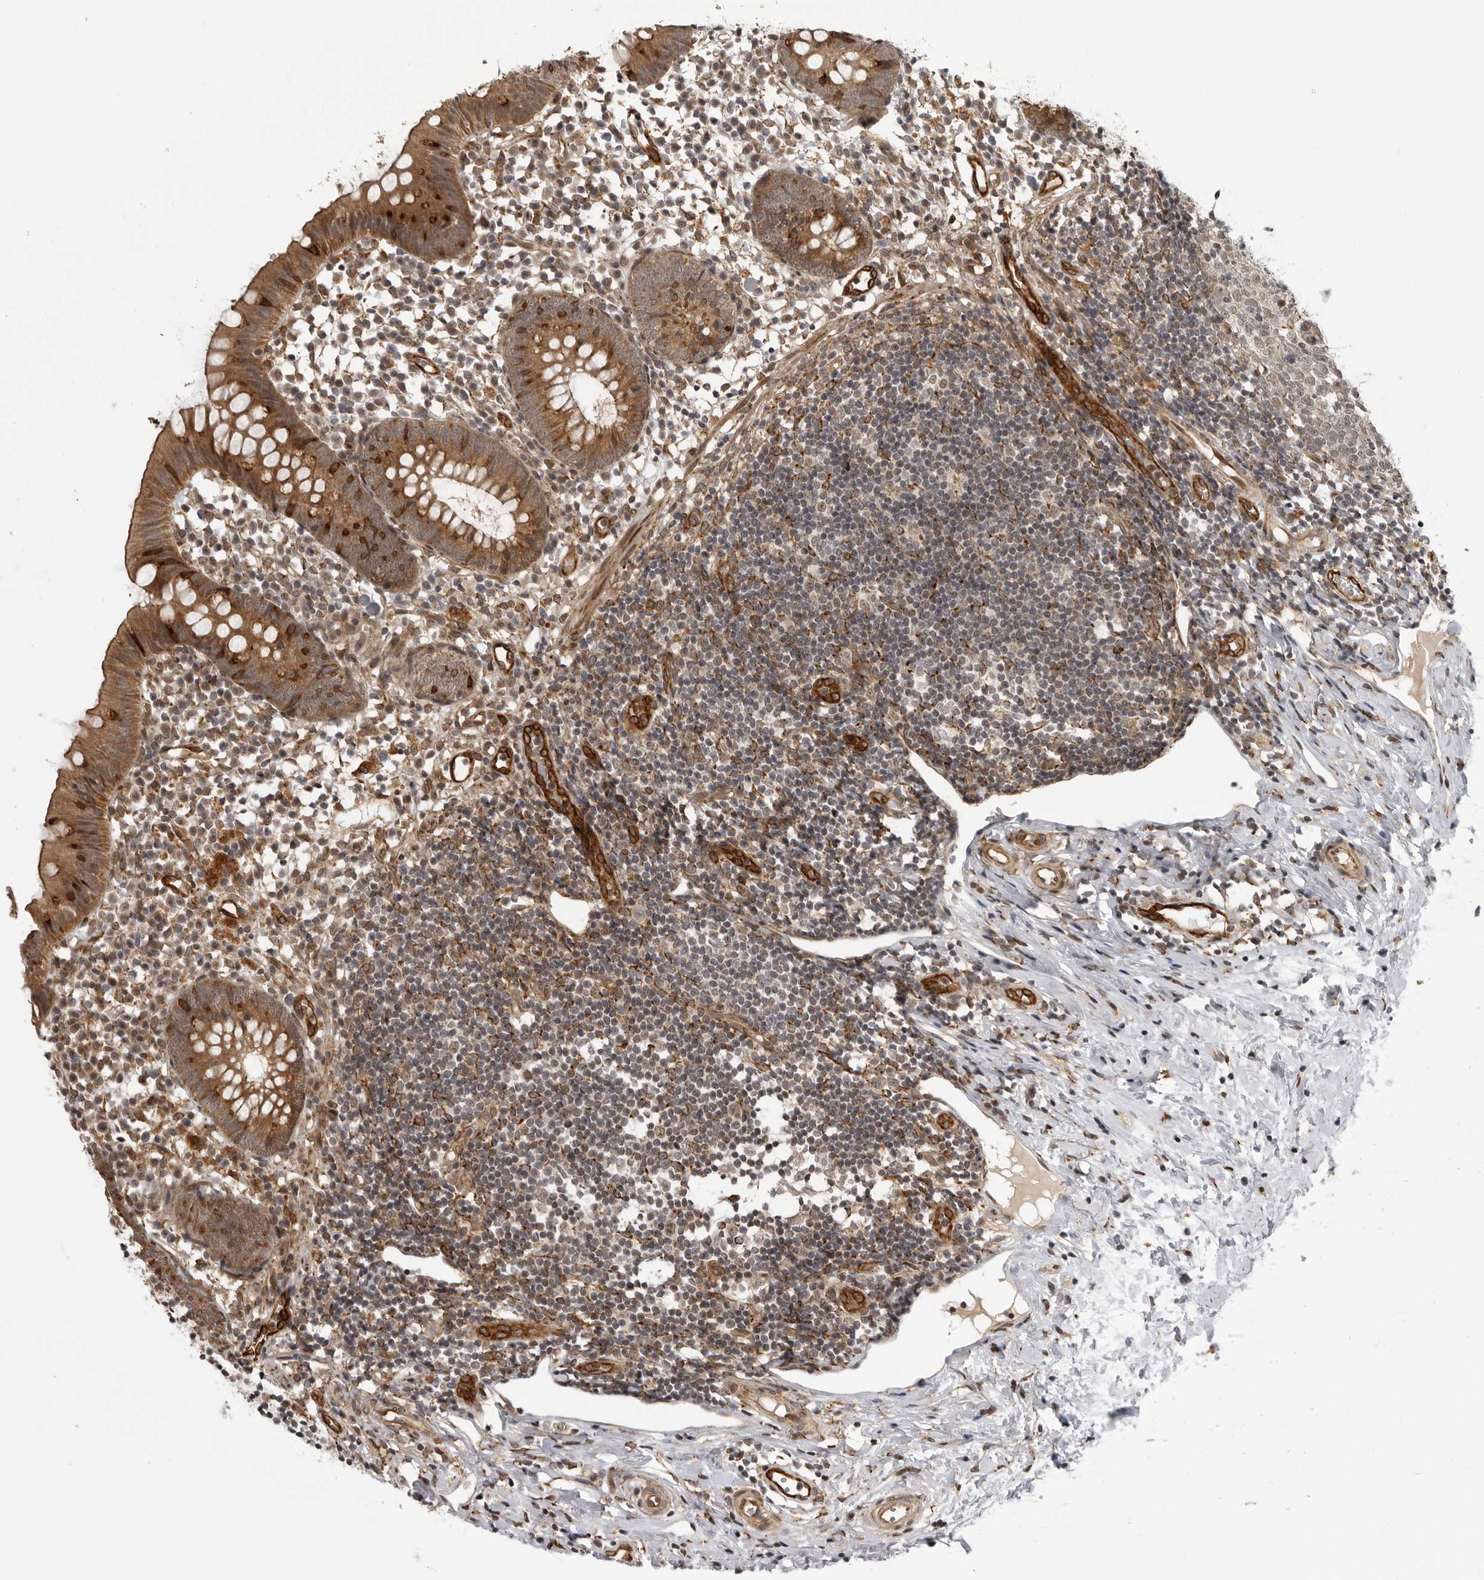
{"staining": {"intensity": "moderate", "quantity": ">75%", "location": "cytoplasmic/membranous"}, "tissue": "appendix", "cell_type": "Glandular cells", "image_type": "normal", "snomed": [{"axis": "morphology", "description": "Normal tissue, NOS"}, {"axis": "topography", "description": "Appendix"}], "caption": "About >75% of glandular cells in normal human appendix show moderate cytoplasmic/membranous protein staining as visualized by brown immunohistochemical staining.", "gene": "DNAH14", "patient": {"sex": "female", "age": 20}}